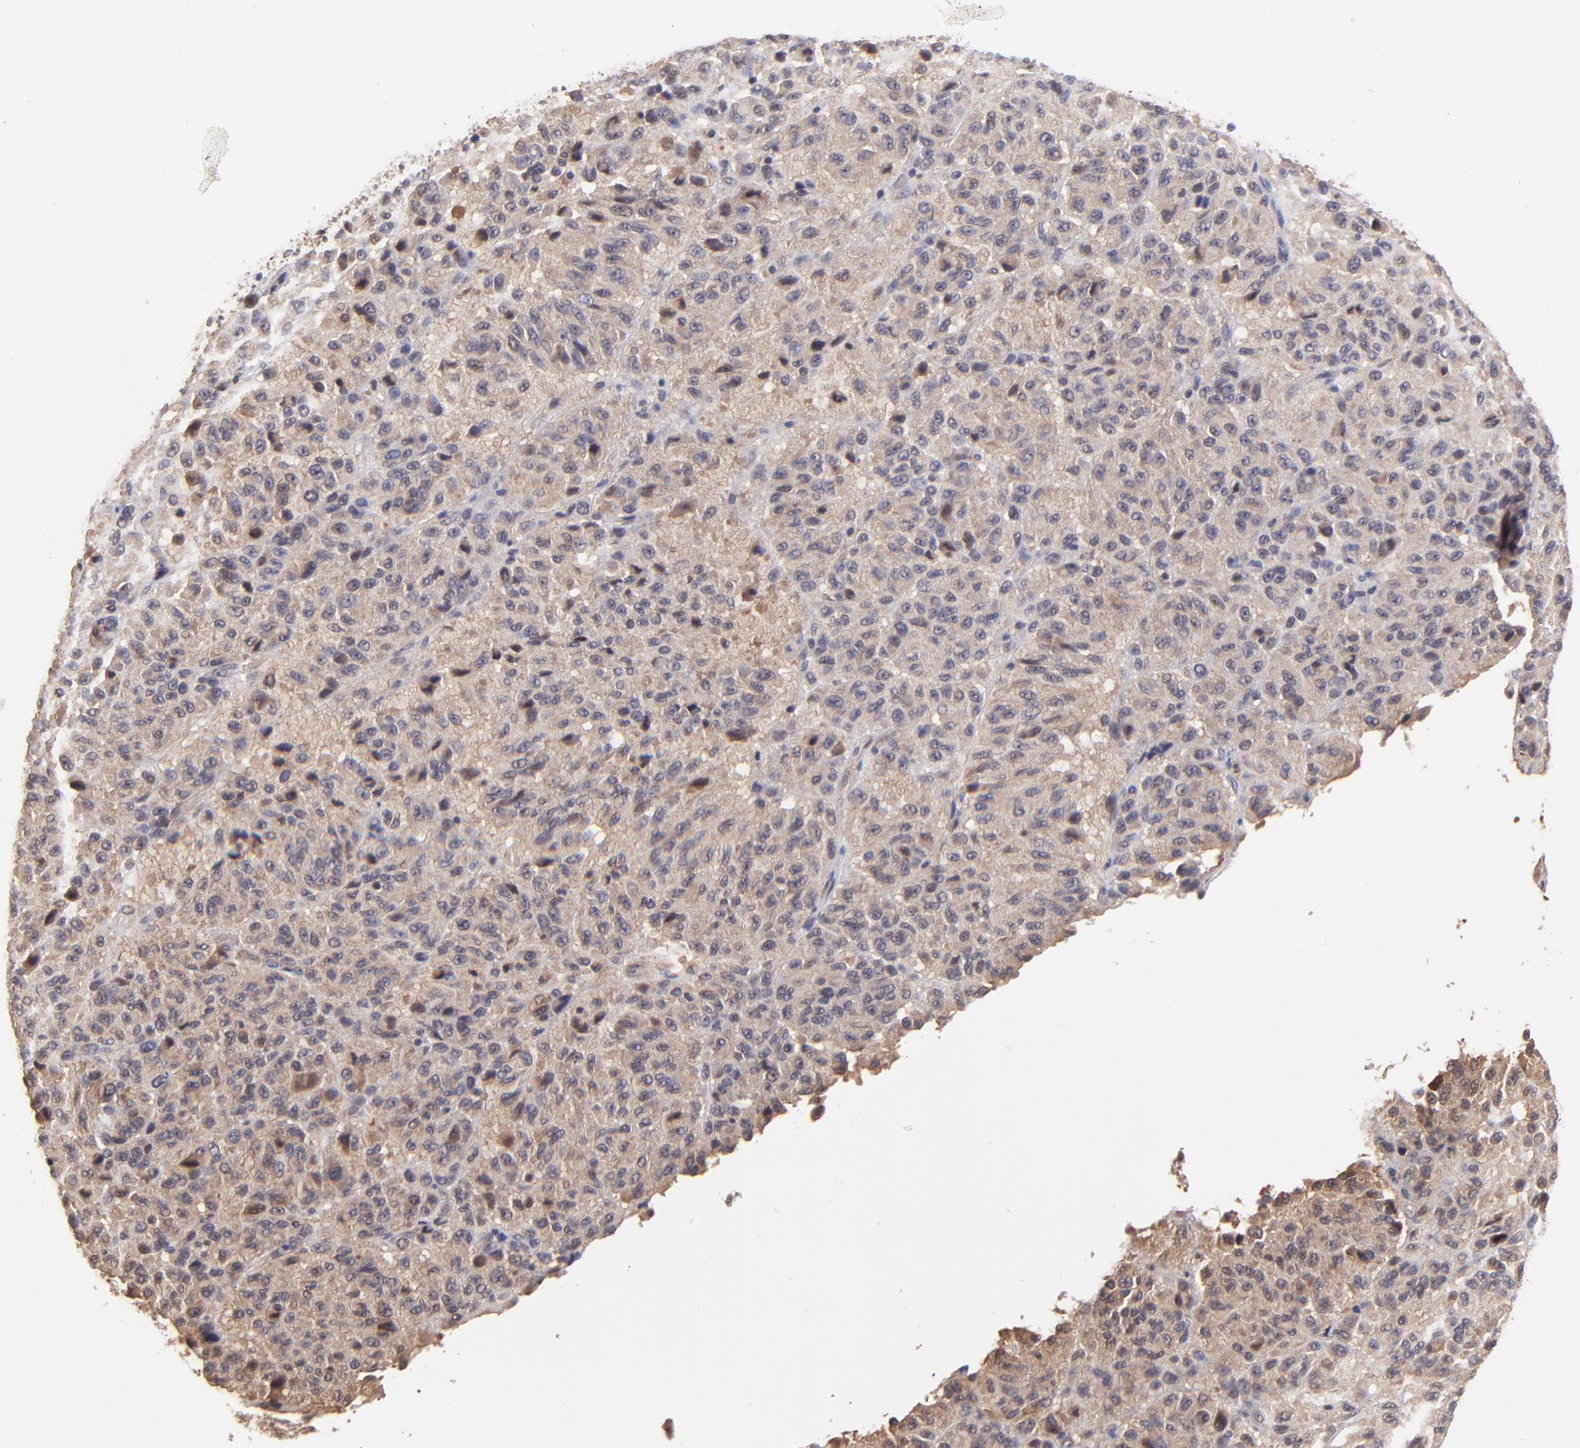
{"staining": {"intensity": "moderate", "quantity": ">75%", "location": "cytoplasmic/membranous,nuclear"}, "tissue": "melanoma", "cell_type": "Tumor cells", "image_type": "cancer", "snomed": [{"axis": "morphology", "description": "Malignant melanoma, Metastatic site"}, {"axis": "topography", "description": "Lung"}], "caption": "A brown stain shows moderate cytoplasmic/membranous and nuclear positivity of a protein in melanoma tumor cells. Using DAB (3,3'-diaminobenzidine) (brown) and hematoxylin (blue) stains, captured at high magnification using brightfield microscopy.", "gene": "PSMA6", "patient": {"sex": "male", "age": 64}}